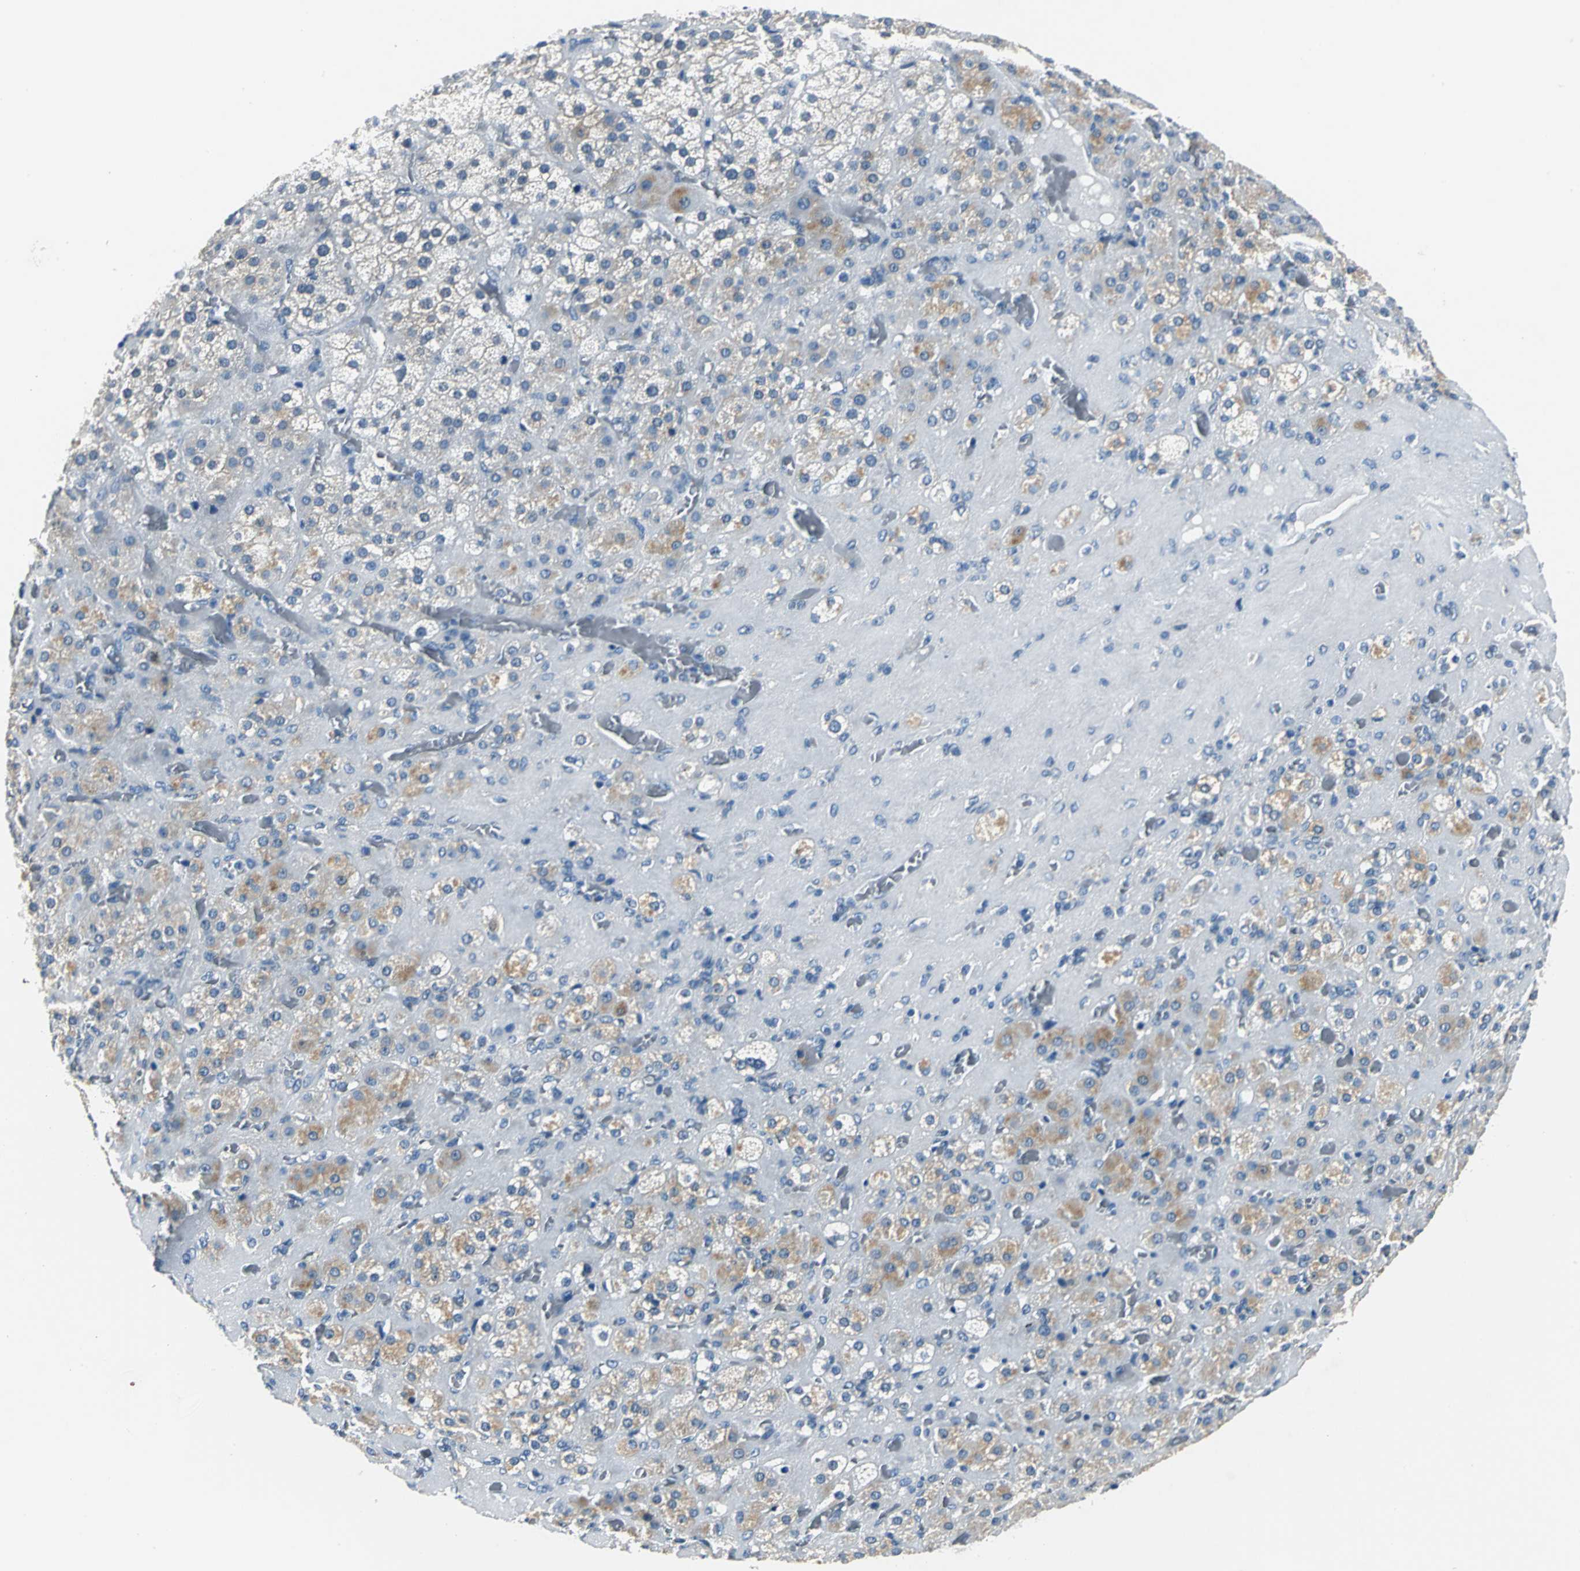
{"staining": {"intensity": "moderate", "quantity": "<25%", "location": "cytoplasmic/membranous"}, "tissue": "adrenal gland", "cell_type": "Glandular cells", "image_type": "normal", "snomed": [{"axis": "morphology", "description": "Normal tissue, NOS"}, {"axis": "topography", "description": "Adrenal gland"}], "caption": "Immunohistochemistry (IHC) (DAB (3,3'-diaminobenzidine)) staining of unremarkable adrenal gland reveals moderate cytoplasmic/membranous protein expression in approximately <25% of glandular cells.", "gene": "ZNF415", "patient": {"sex": "female", "age": 71}}